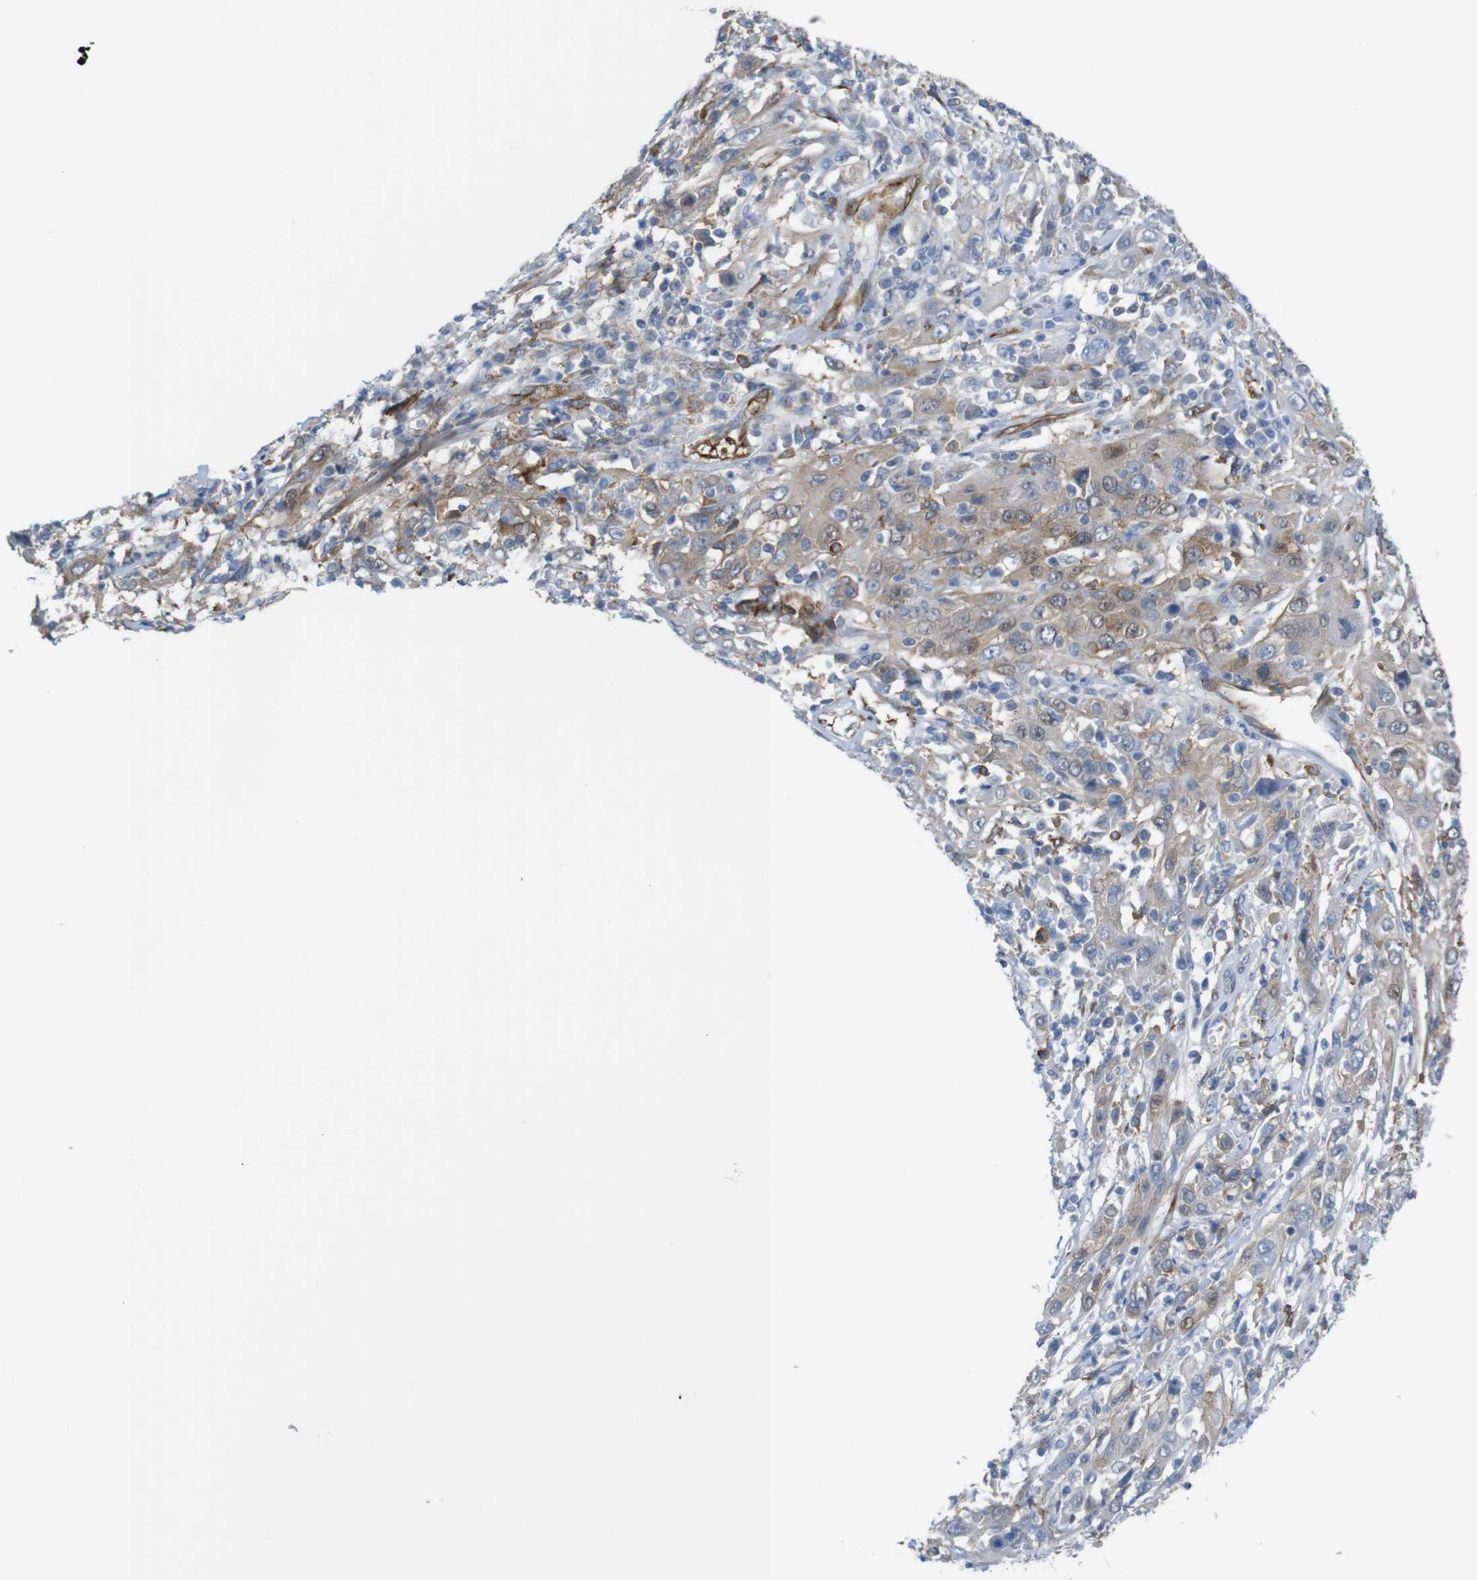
{"staining": {"intensity": "weak", "quantity": ">75%", "location": "cytoplasmic/membranous"}, "tissue": "cervical cancer", "cell_type": "Tumor cells", "image_type": "cancer", "snomed": [{"axis": "morphology", "description": "Squamous cell carcinoma, NOS"}, {"axis": "topography", "description": "Cervix"}], "caption": "Immunohistochemistry (IHC) staining of squamous cell carcinoma (cervical), which exhibits low levels of weak cytoplasmic/membranous positivity in about >75% of tumor cells indicating weak cytoplasmic/membranous protein expression. The staining was performed using DAB (brown) for protein detection and nuclei were counterstained in hematoxylin (blue).", "gene": "PTGER4", "patient": {"sex": "female", "age": 46}}